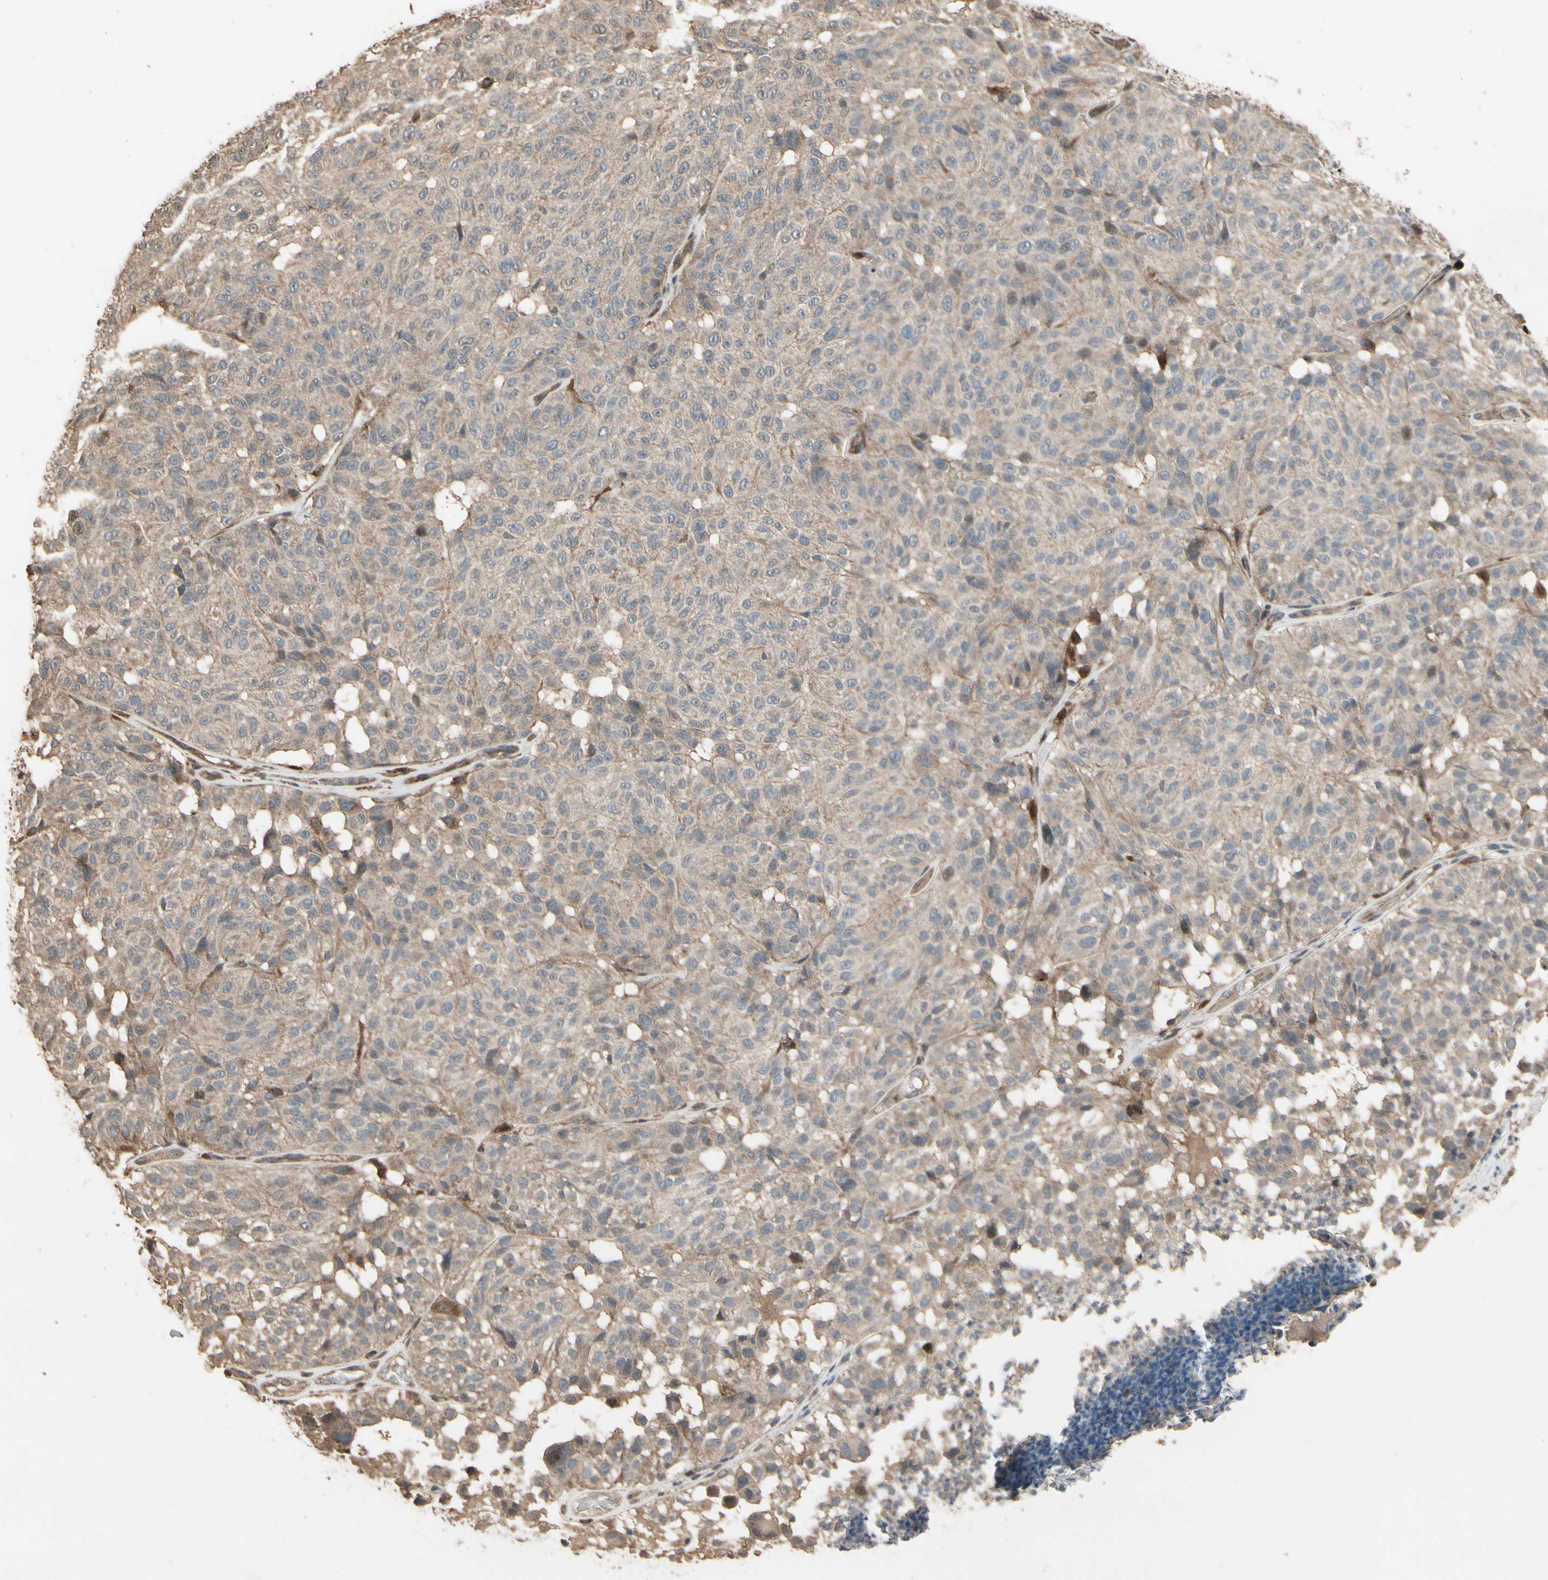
{"staining": {"intensity": "weak", "quantity": ">75%", "location": "cytoplasmic/membranous"}, "tissue": "melanoma", "cell_type": "Tumor cells", "image_type": "cancer", "snomed": [{"axis": "morphology", "description": "Malignant melanoma, NOS"}, {"axis": "topography", "description": "Skin"}], "caption": "The image displays staining of malignant melanoma, revealing weak cytoplasmic/membranous protein staining (brown color) within tumor cells.", "gene": "CSF1R", "patient": {"sex": "female", "age": 46}}